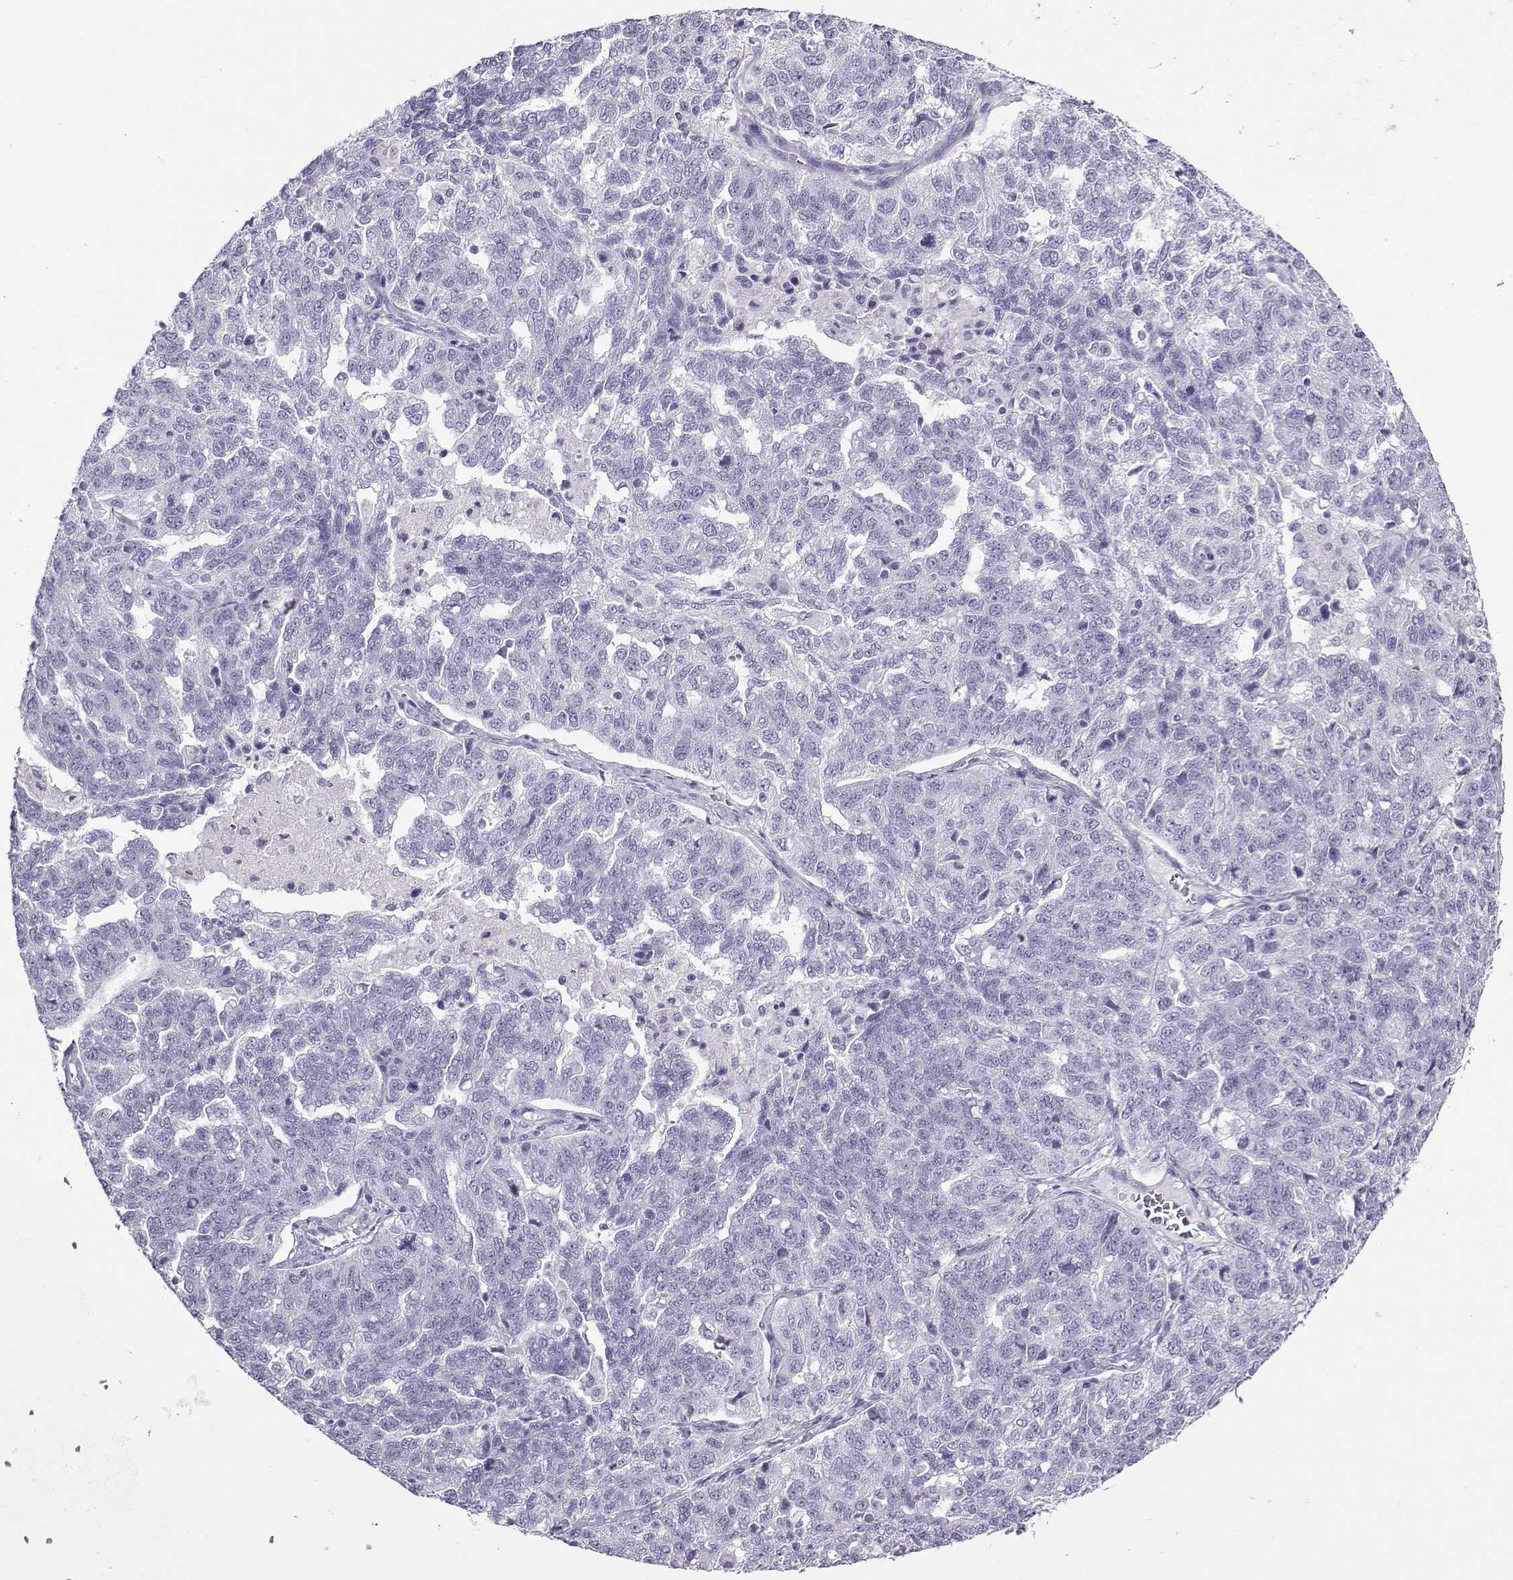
{"staining": {"intensity": "negative", "quantity": "none", "location": "none"}, "tissue": "ovarian cancer", "cell_type": "Tumor cells", "image_type": "cancer", "snomed": [{"axis": "morphology", "description": "Cystadenocarcinoma, serous, NOS"}, {"axis": "topography", "description": "Ovary"}], "caption": "A histopathology image of human ovarian cancer (serous cystadenocarcinoma) is negative for staining in tumor cells.", "gene": "KIF17", "patient": {"sex": "female", "age": 71}}